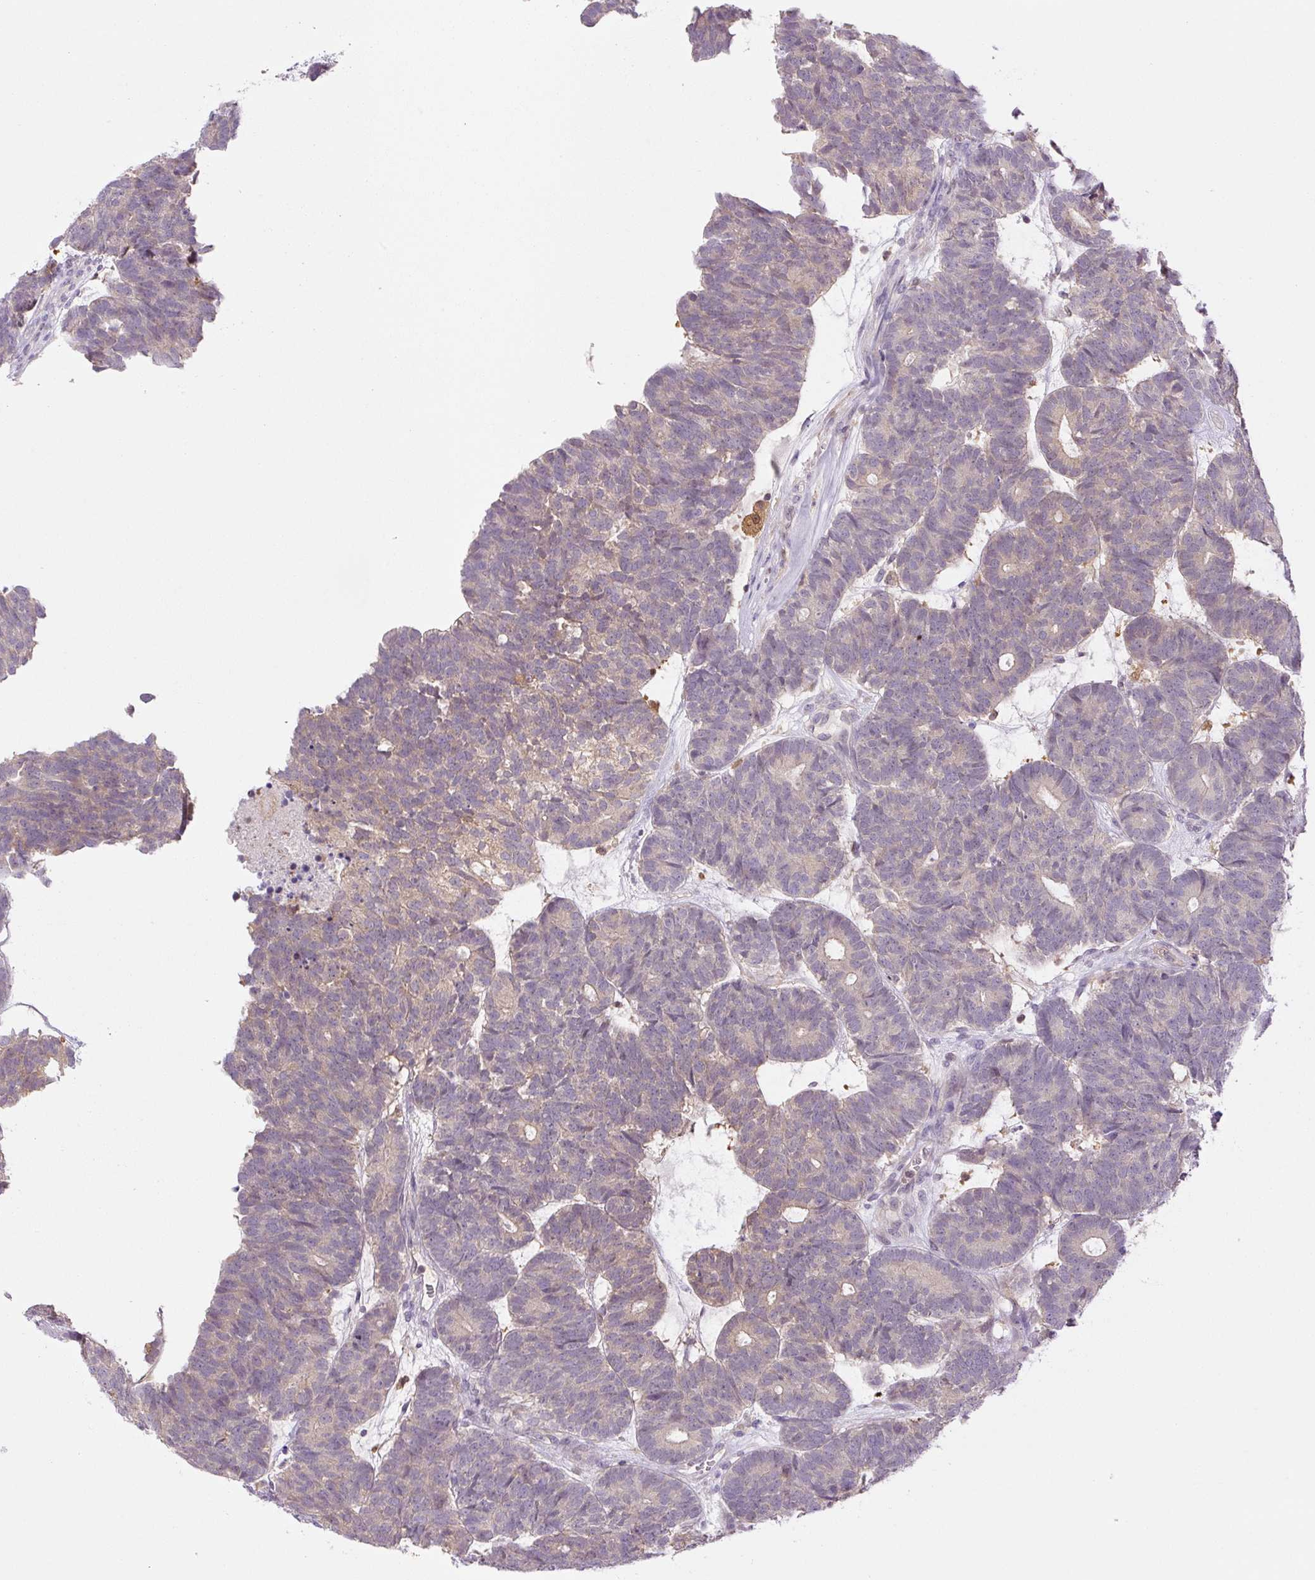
{"staining": {"intensity": "weak", "quantity": "25%-75%", "location": "cytoplasmic/membranous"}, "tissue": "head and neck cancer", "cell_type": "Tumor cells", "image_type": "cancer", "snomed": [{"axis": "morphology", "description": "Adenocarcinoma, NOS"}, {"axis": "topography", "description": "Head-Neck"}], "caption": "Immunohistochemical staining of head and neck cancer (adenocarcinoma) reveals low levels of weak cytoplasmic/membranous expression in about 25%-75% of tumor cells. Using DAB (3,3'-diaminobenzidine) (brown) and hematoxylin (blue) stains, captured at high magnification using brightfield microscopy.", "gene": "SPSB2", "patient": {"sex": "female", "age": 81}}